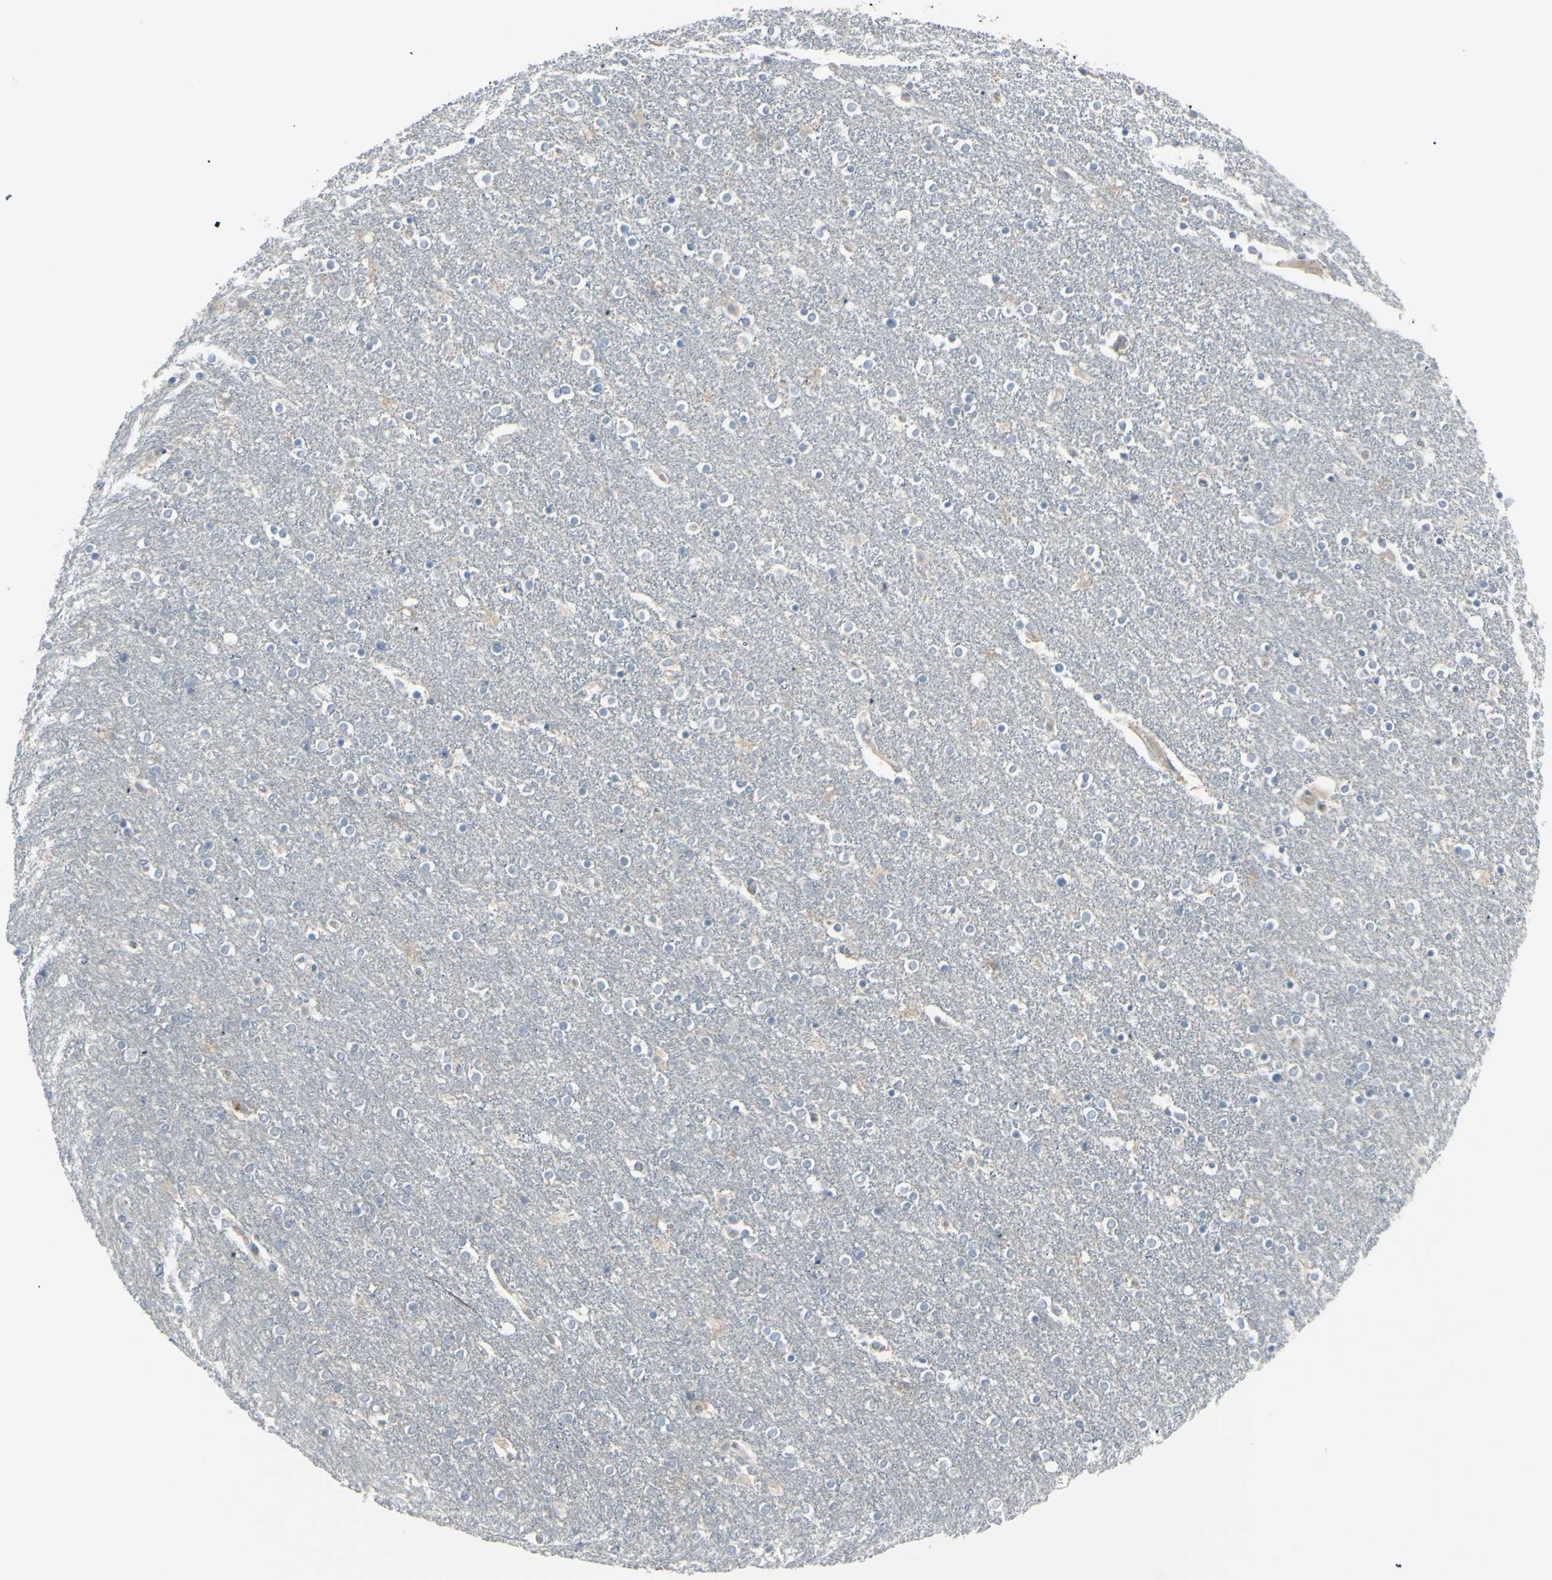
{"staining": {"intensity": "negative", "quantity": "none", "location": "none"}, "tissue": "caudate", "cell_type": "Glial cells", "image_type": "normal", "snomed": [{"axis": "morphology", "description": "Normal tissue, NOS"}, {"axis": "topography", "description": "Lateral ventricle wall"}], "caption": "Glial cells are negative for protein expression in unremarkable human caudate. (DAB IHC visualized using brightfield microscopy, high magnification).", "gene": "ETNK1", "patient": {"sex": "female", "age": 54}}